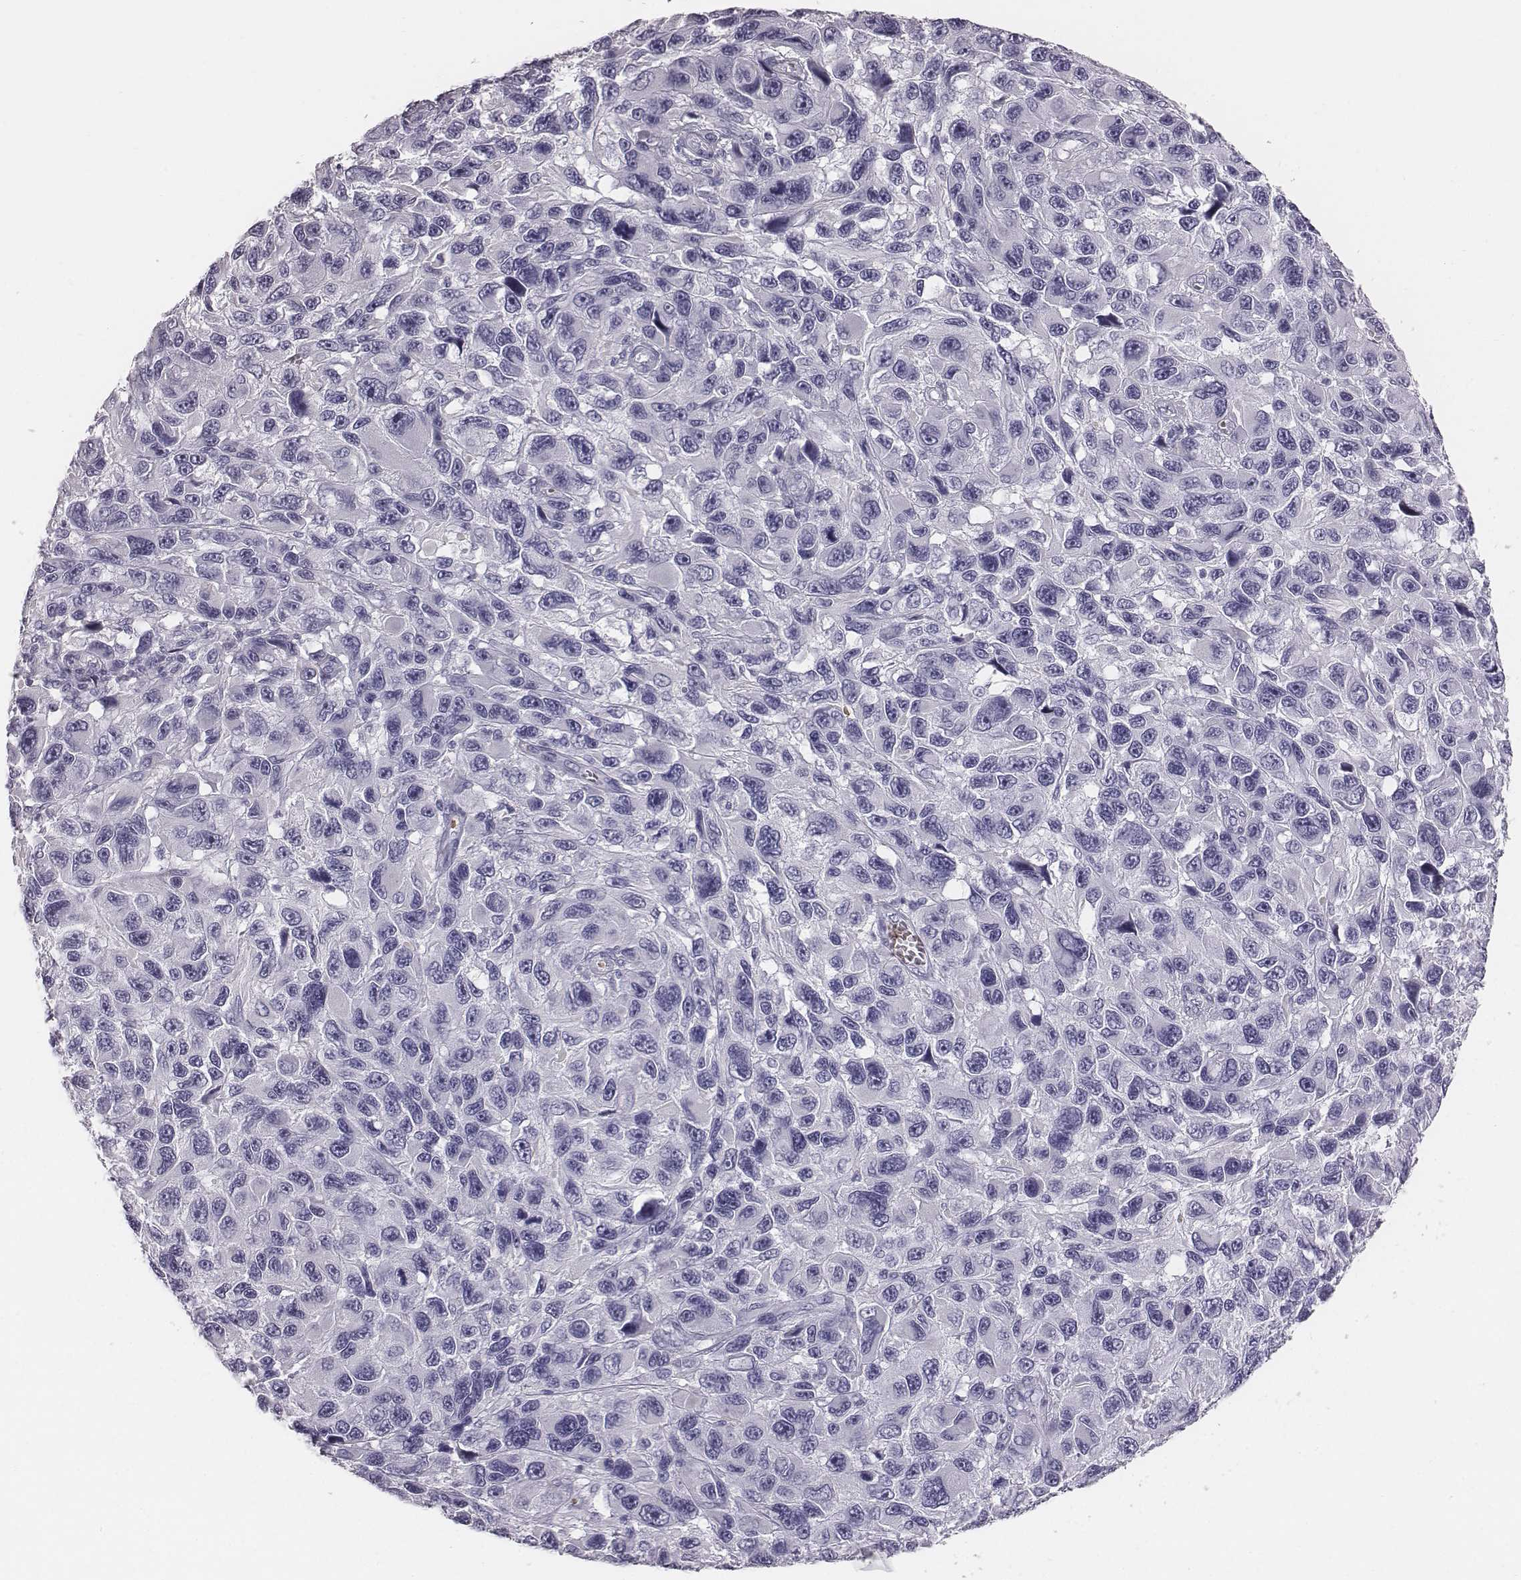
{"staining": {"intensity": "negative", "quantity": "none", "location": "none"}, "tissue": "melanoma", "cell_type": "Tumor cells", "image_type": "cancer", "snomed": [{"axis": "morphology", "description": "Malignant melanoma, NOS"}, {"axis": "topography", "description": "Skin"}], "caption": "The photomicrograph exhibits no staining of tumor cells in malignant melanoma.", "gene": "HBZ", "patient": {"sex": "male", "age": 53}}